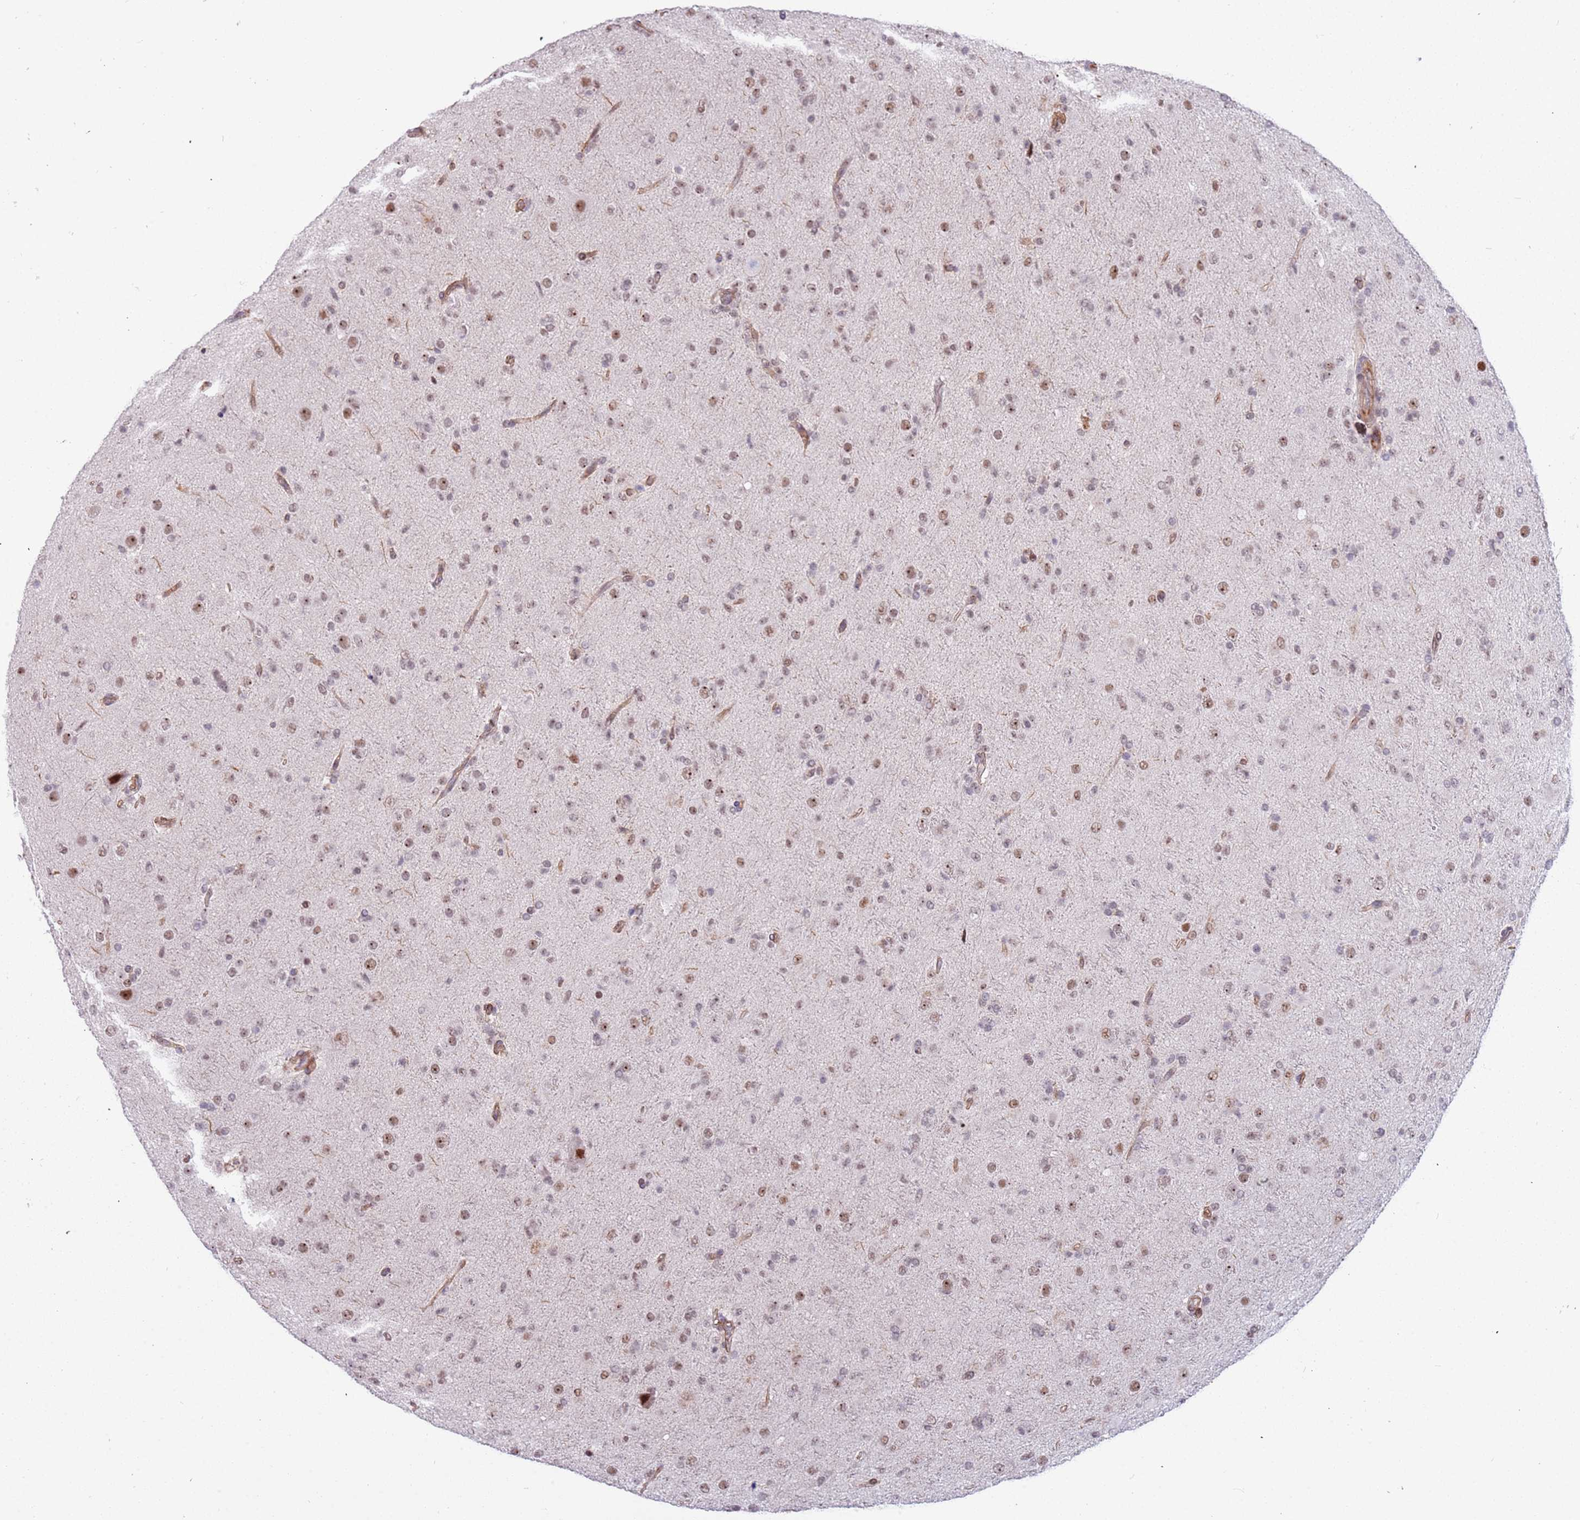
{"staining": {"intensity": "moderate", "quantity": "25%-75%", "location": "nuclear"}, "tissue": "glioma", "cell_type": "Tumor cells", "image_type": "cancer", "snomed": [{"axis": "morphology", "description": "Glioma, malignant, Low grade"}, {"axis": "topography", "description": "Brain"}], "caption": "Glioma stained with immunohistochemistry (IHC) reveals moderate nuclear staining in approximately 25%-75% of tumor cells.", "gene": "LRMDA", "patient": {"sex": "male", "age": 65}}